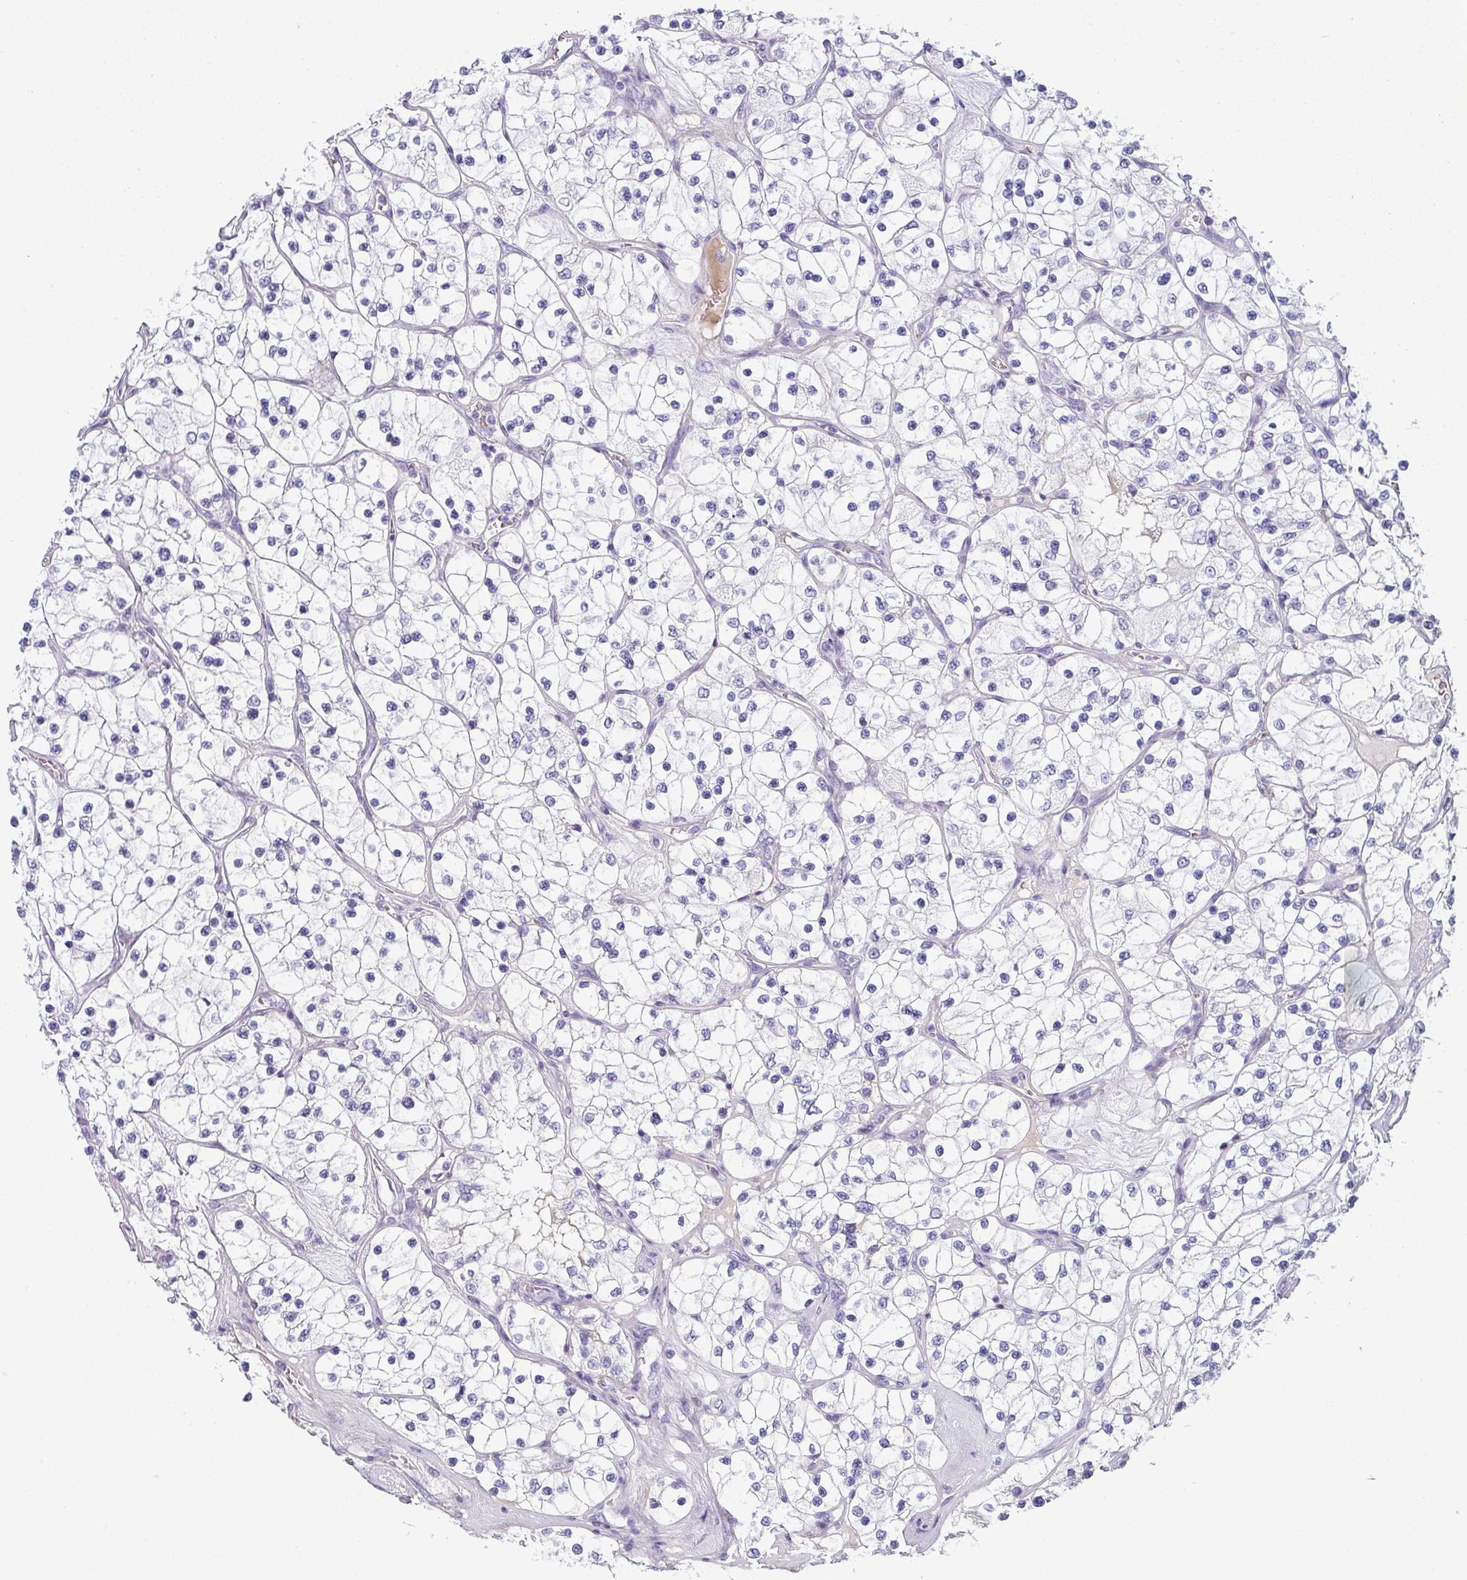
{"staining": {"intensity": "negative", "quantity": "none", "location": "none"}, "tissue": "renal cancer", "cell_type": "Tumor cells", "image_type": "cancer", "snomed": [{"axis": "morphology", "description": "Adenocarcinoma, NOS"}, {"axis": "topography", "description": "Kidney"}], "caption": "Immunohistochemistry photomicrograph of neoplastic tissue: renal adenocarcinoma stained with DAB (3,3'-diaminobenzidine) displays no significant protein positivity in tumor cells. (Stains: DAB (3,3'-diaminobenzidine) IHC with hematoxylin counter stain, Microscopy: brightfield microscopy at high magnification).", "gene": "VCX2", "patient": {"sex": "female", "age": 69}}